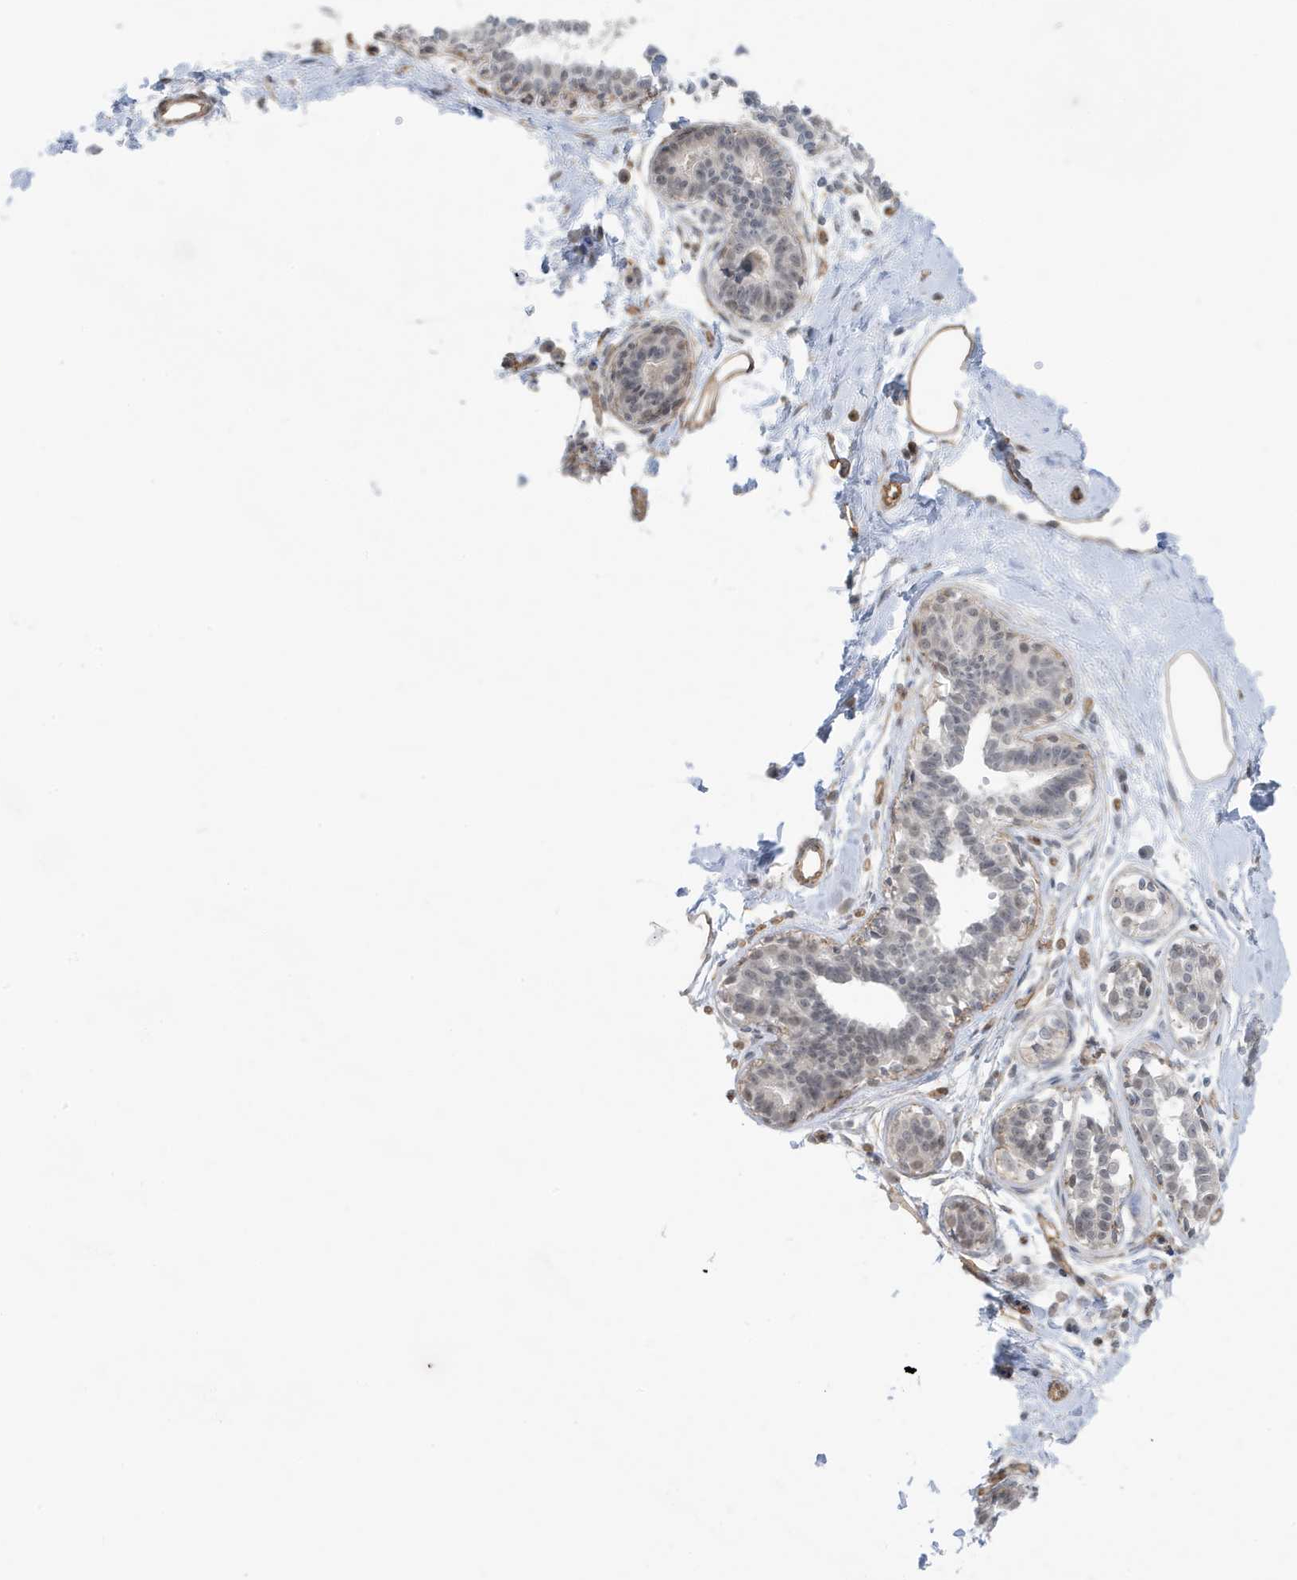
{"staining": {"intensity": "weak", "quantity": ">75%", "location": "cytoplasmic/membranous,nuclear"}, "tissue": "breast", "cell_type": "Adipocytes", "image_type": "normal", "snomed": [{"axis": "morphology", "description": "Normal tissue, NOS"}, {"axis": "topography", "description": "Breast"}], "caption": "Protein analysis of normal breast shows weak cytoplasmic/membranous,nuclear positivity in approximately >75% of adipocytes. (Brightfield microscopy of DAB IHC at high magnification).", "gene": "CHCHD4", "patient": {"sex": "female", "age": 45}}